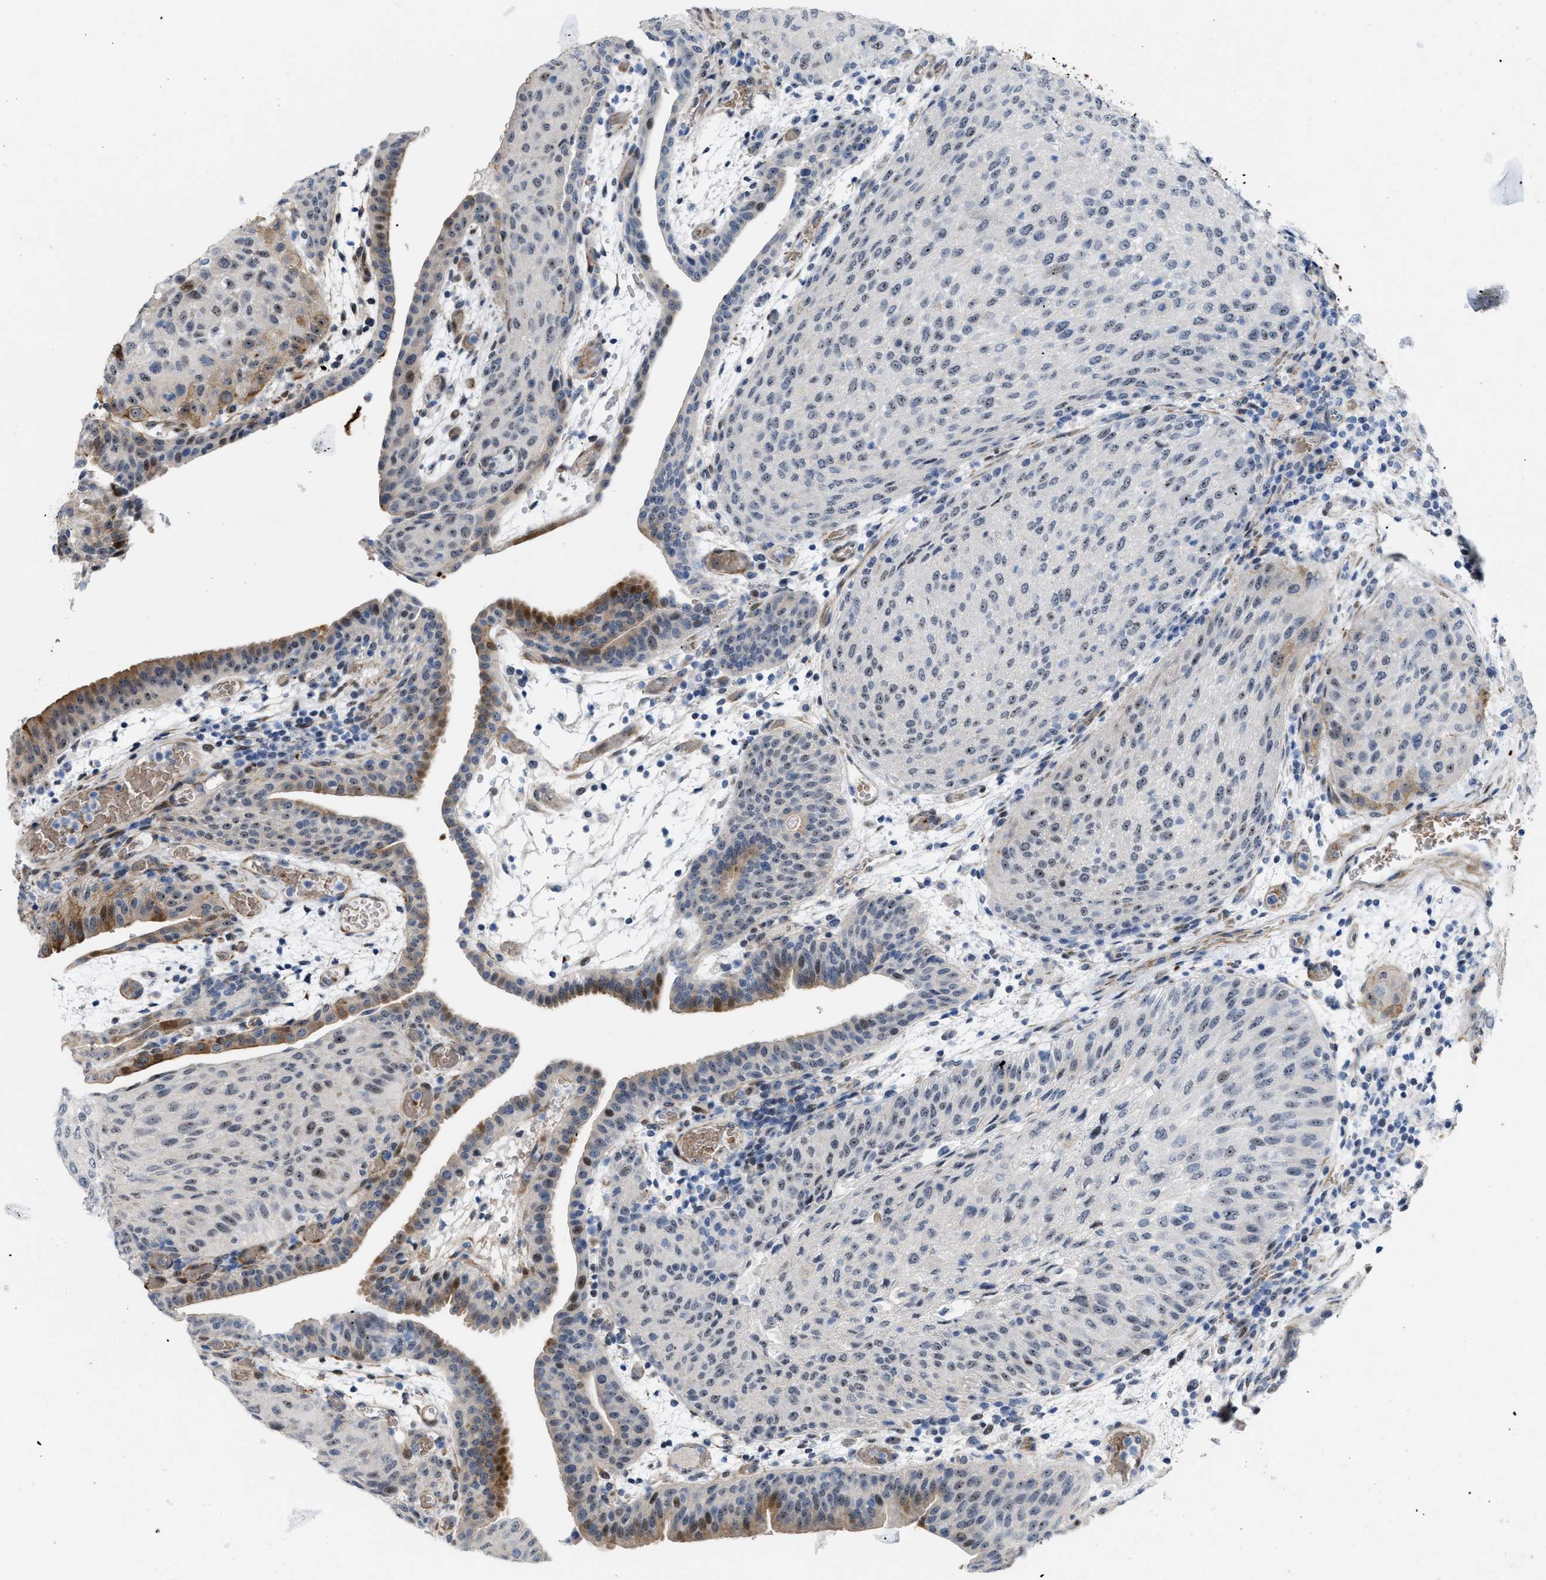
{"staining": {"intensity": "moderate", "quantity": "25%-75%", "location": "nuclear"}, "tissue": "urothelial cancer", "cell_type": "Tumor cells", "image_type": "cancer", "snomed": [{"axis": "morphology", "description": "Urothelial carcinoma, Low grade"}, {"axis": "morphology", "description": "Urothelial carcinoma, High grade"}, {"axis": "topography", "description": "Urinary bladder"}], "caption": "Immunohistochemical staining of high-grade urothelial carcinoma displays medium levels of moderate nuclear protein staining in about 25%-75% of tumor cells. The staining is performed using DAB (3,3'-diaminobenzidine) brown chromogen to label protein expression. The nuclei are counter-stained blue using hematoxylin.", "gene": "POLR1F", "patient": {"sex": "male", "age": 35}}